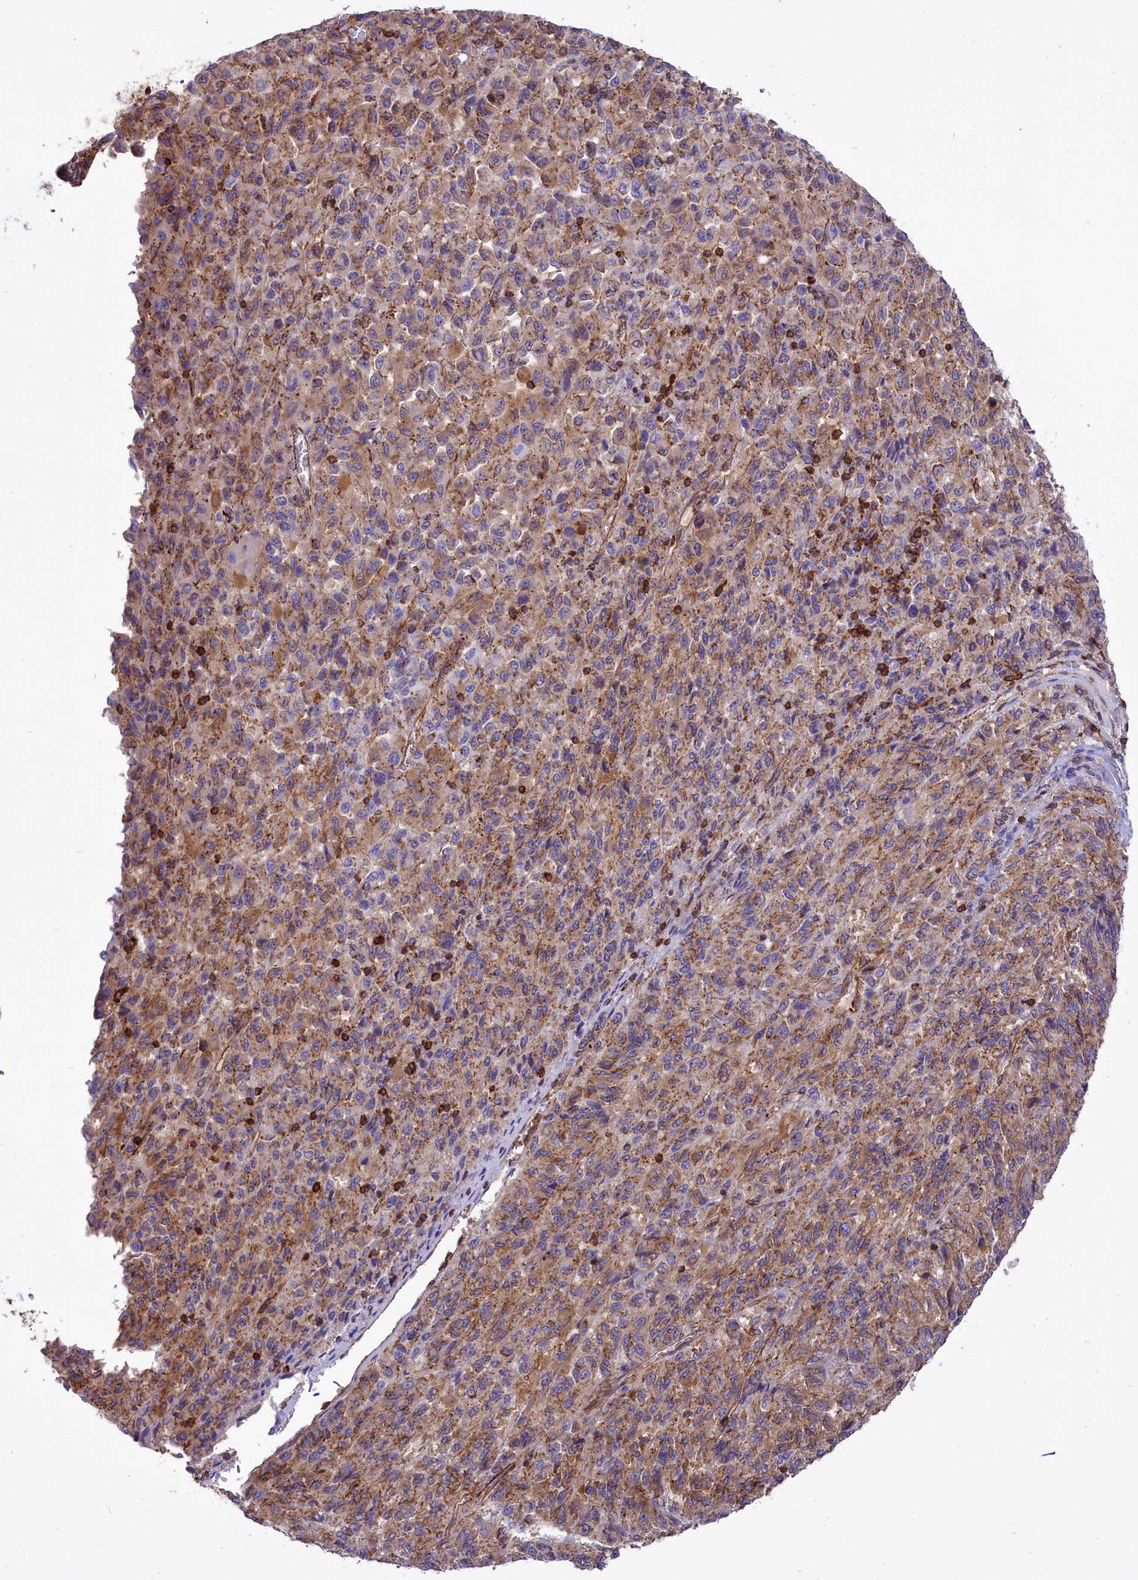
{"staining": {"intensity": "moderate", "quantity": ">75%", "location": "cytoplasmic/membranous"}, "tissue": "melanoma", "cell_type": "Tumor cells", "image_type": "cancer", "snomed": [{"axis": "morphology", "description": "Malignant melanoma, Metastatic site"}, {"axis": "topography", "description": "Lung"}], "caption": "The micrograph displays staining of malignant melanoma (metastatic site), revealing moderate cytoplasmic/membranous protein expression (brown color) within tumor cells.", "gene": "SEPTIN9", "patient": {"sex": "male", "age": 64}}